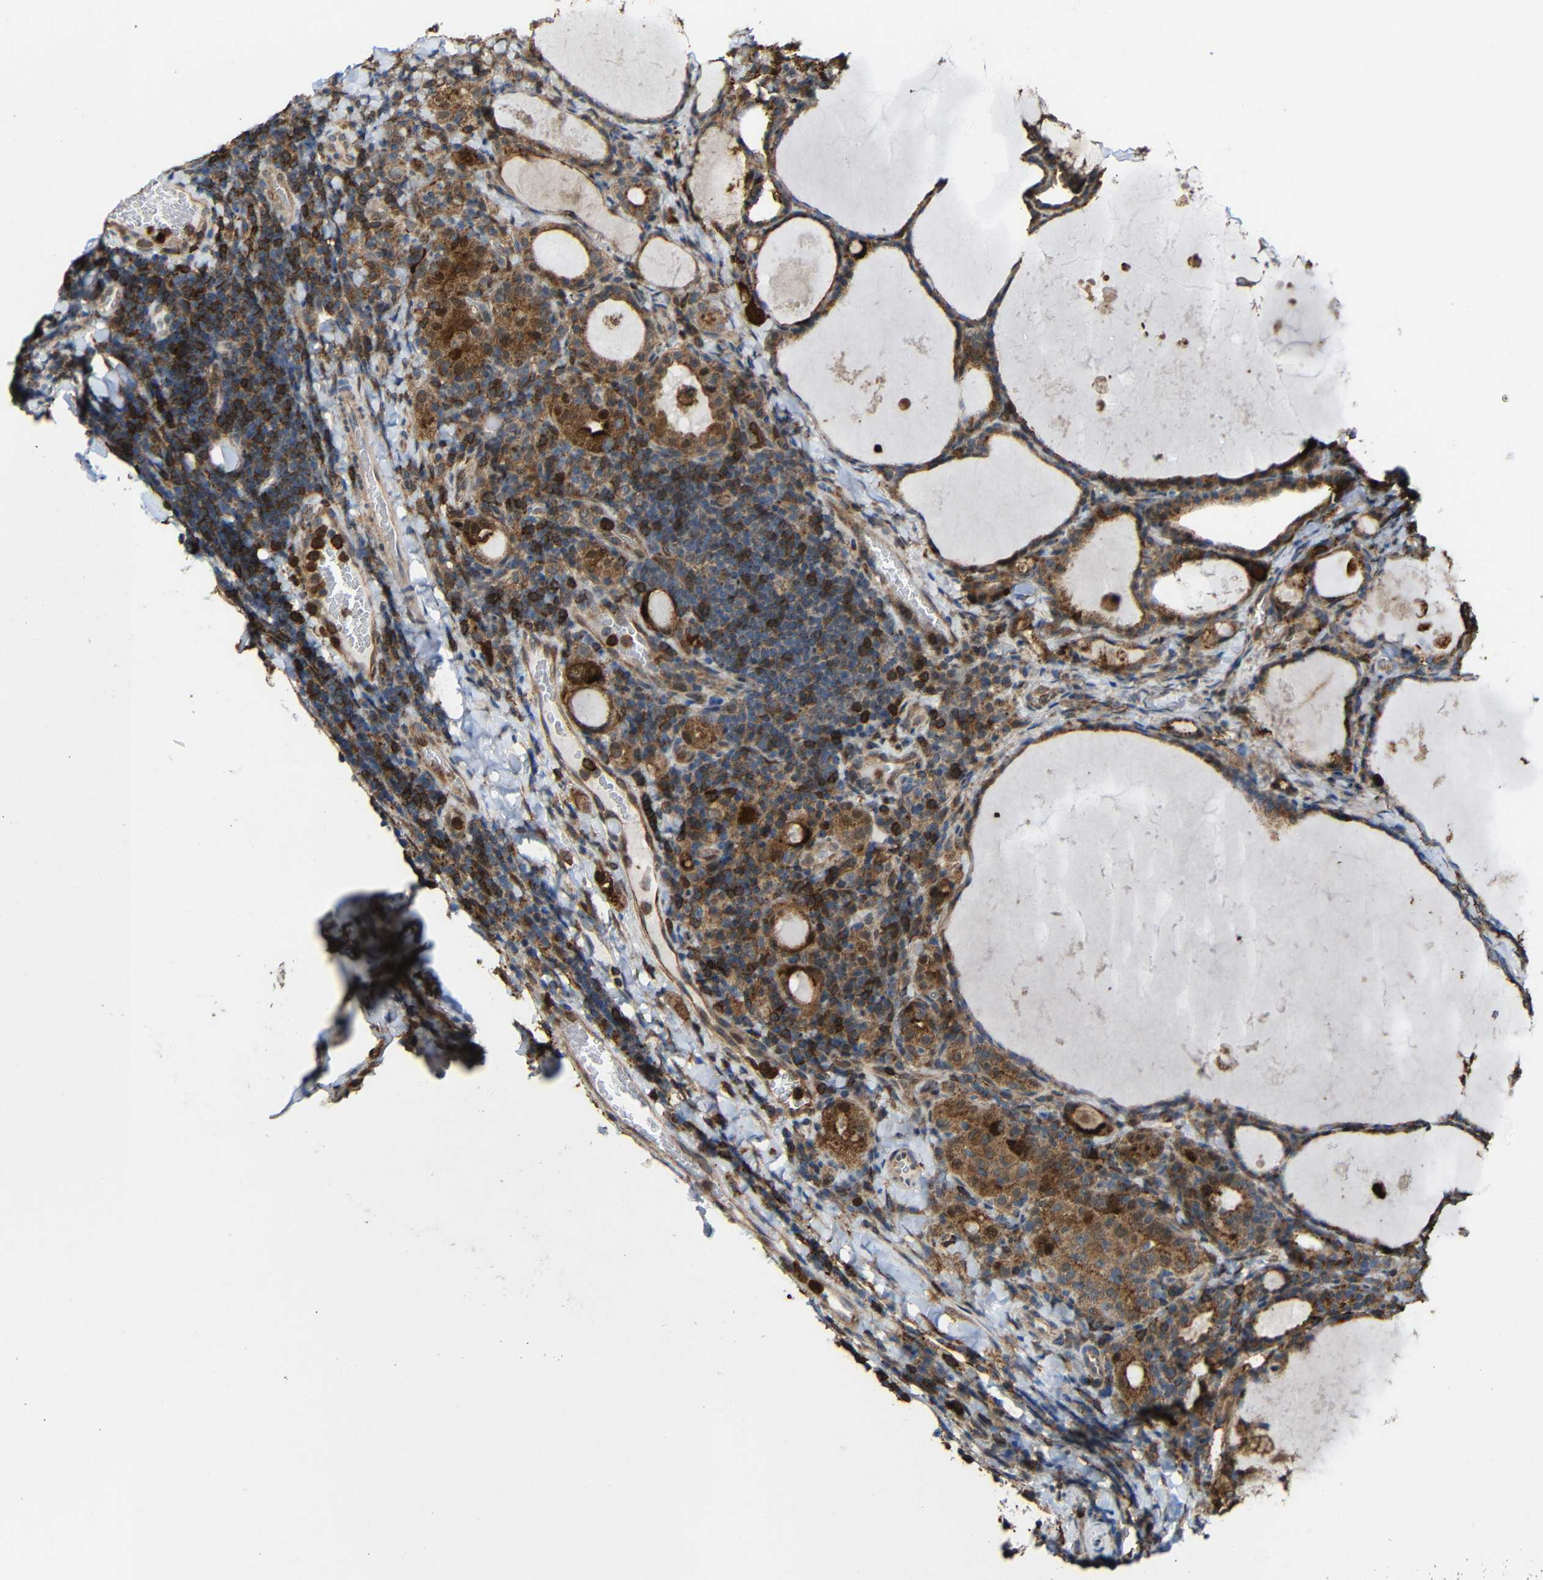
{"staining": {"intensity": "moderate", "quantity": ">75%", "location": "cytoplasmic/membranous"}, "tissue": "thyroid cancer", "cell_type": "Tumor cells", "image_type": "cancer", "snomed": [{"axis": "morphology", "description": "Papillary adenocarcinoma, NOS"}, {"axis": "topography", "description": "Thyroid gland"}], "caption": "Moderate cytoplasmic/membranous expression for a protein is appreciated in approximately >75% of tumor cells of papillary adenocarcinoma (thyroid) using IHC.", "gene": "C1GALT1", "patient": {"sex": "female", "age": 42}}